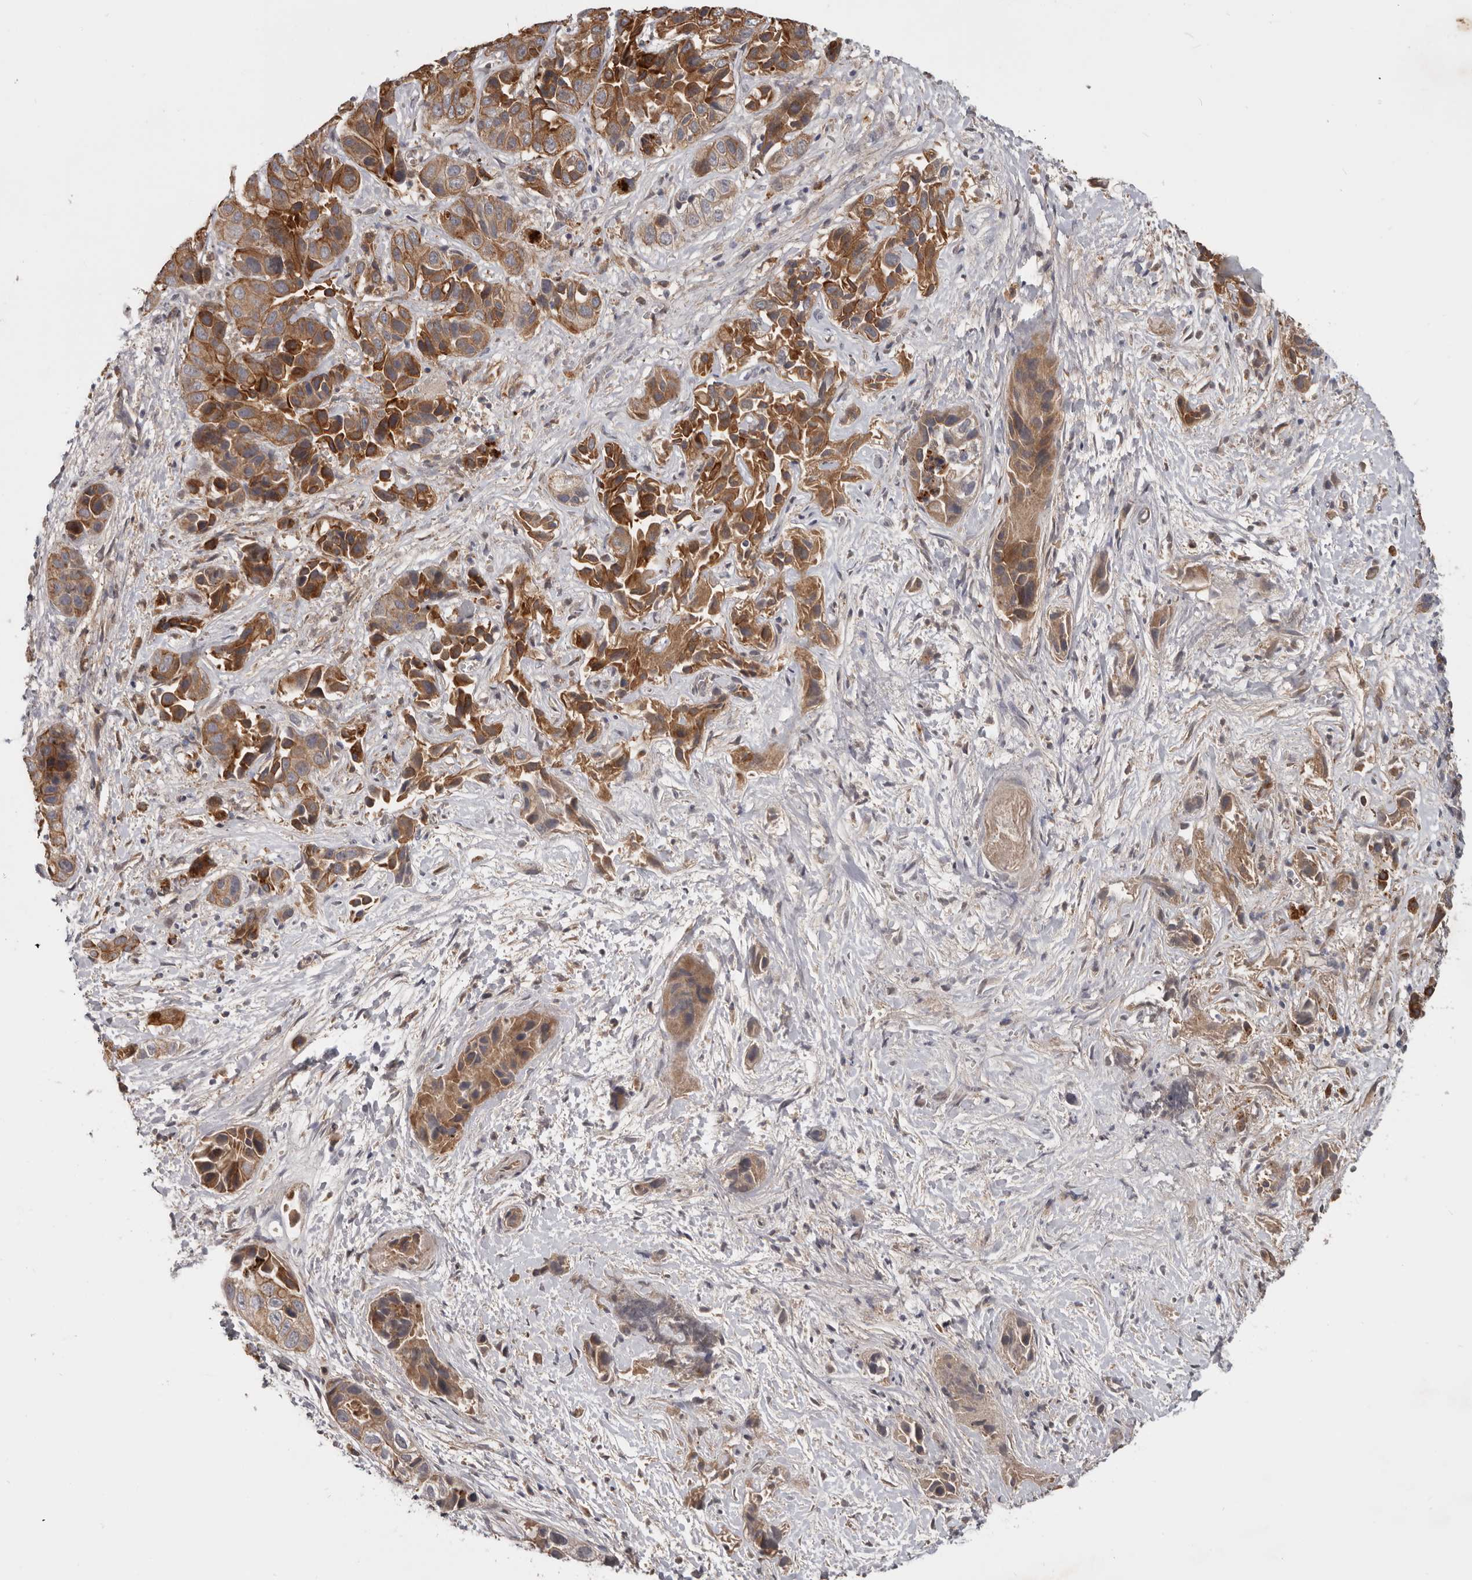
{"staining": {"intensity": "moderate", "quantity": ">75%", "location": "cytoplasmic/membranous"}, "tissue": "liver cancer", "cell_type": "Tumor cells", "image_type": "cancer", "snomed": [{"axis": "morphology", "description": "Cholangiocarcinoma"}, {"axis": "topography", "description": "Liver"}], "caption": "Cholangiocarcinoma (liver) stained with a brown dye exhibits moderate cytoplasmic/membranous positive positivity in approximately >75% of tumor cells.", "gene": "NMUR1", "patient": {"sex": "female", "age": 52}}